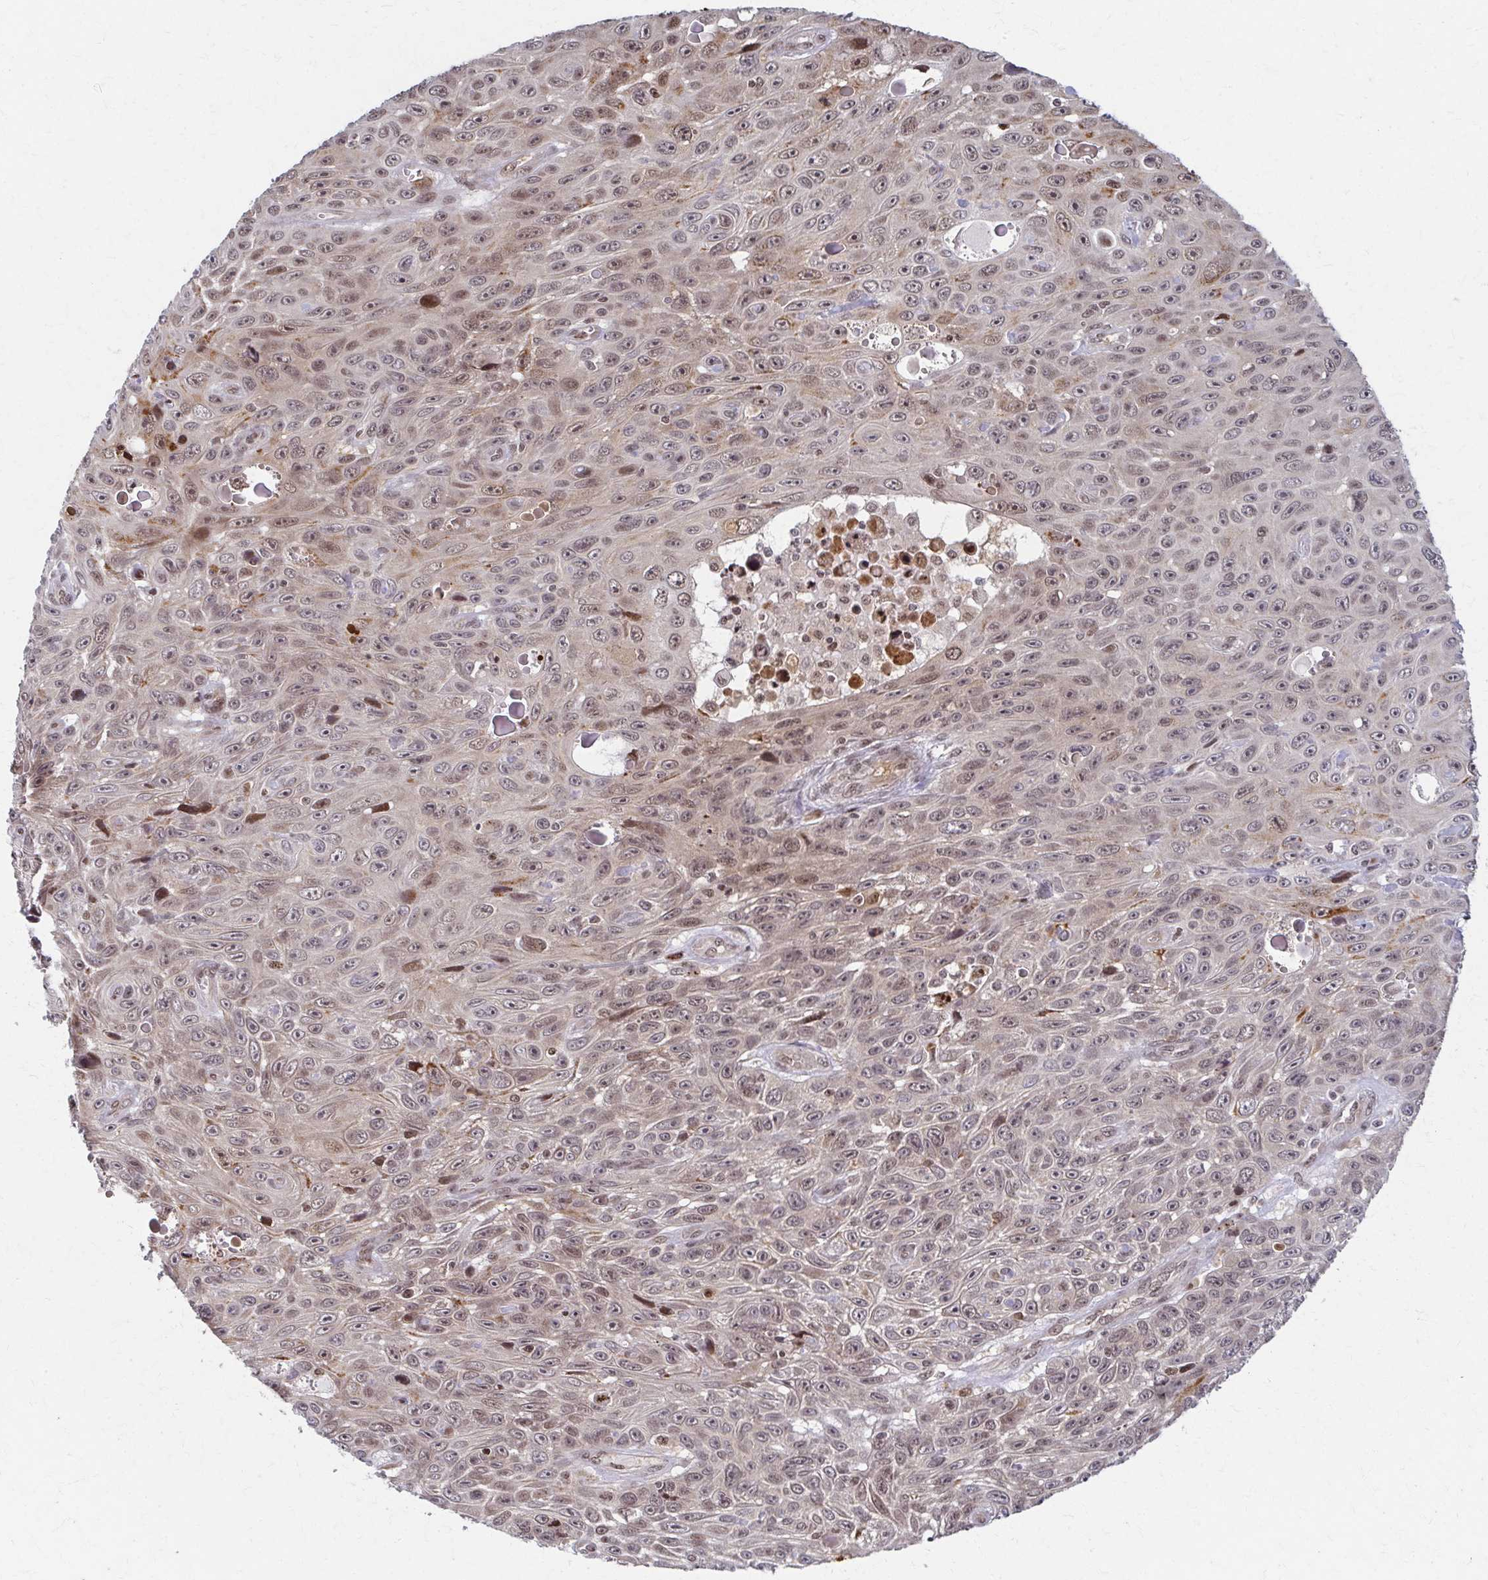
{"staining": {"intensity": "weak", "quantity": "25%-75%", "location": "nuclear"}, "tissue": "skin cancer", "cell_type": "Tumor cells", "image_type": "cancer", "snomed": [{"axis": "morphology", "description": "Squamous cell carcinoma, NOS"}, {"axis": "topography", "description": "Skin"}], "caption": "Weak nuclear expression is identified in about 25%-75% of tumor cells in squamous cell carcinoma (skin).", "gene": "PSMD7", "patient": {"sex": "male", "age": 82}}